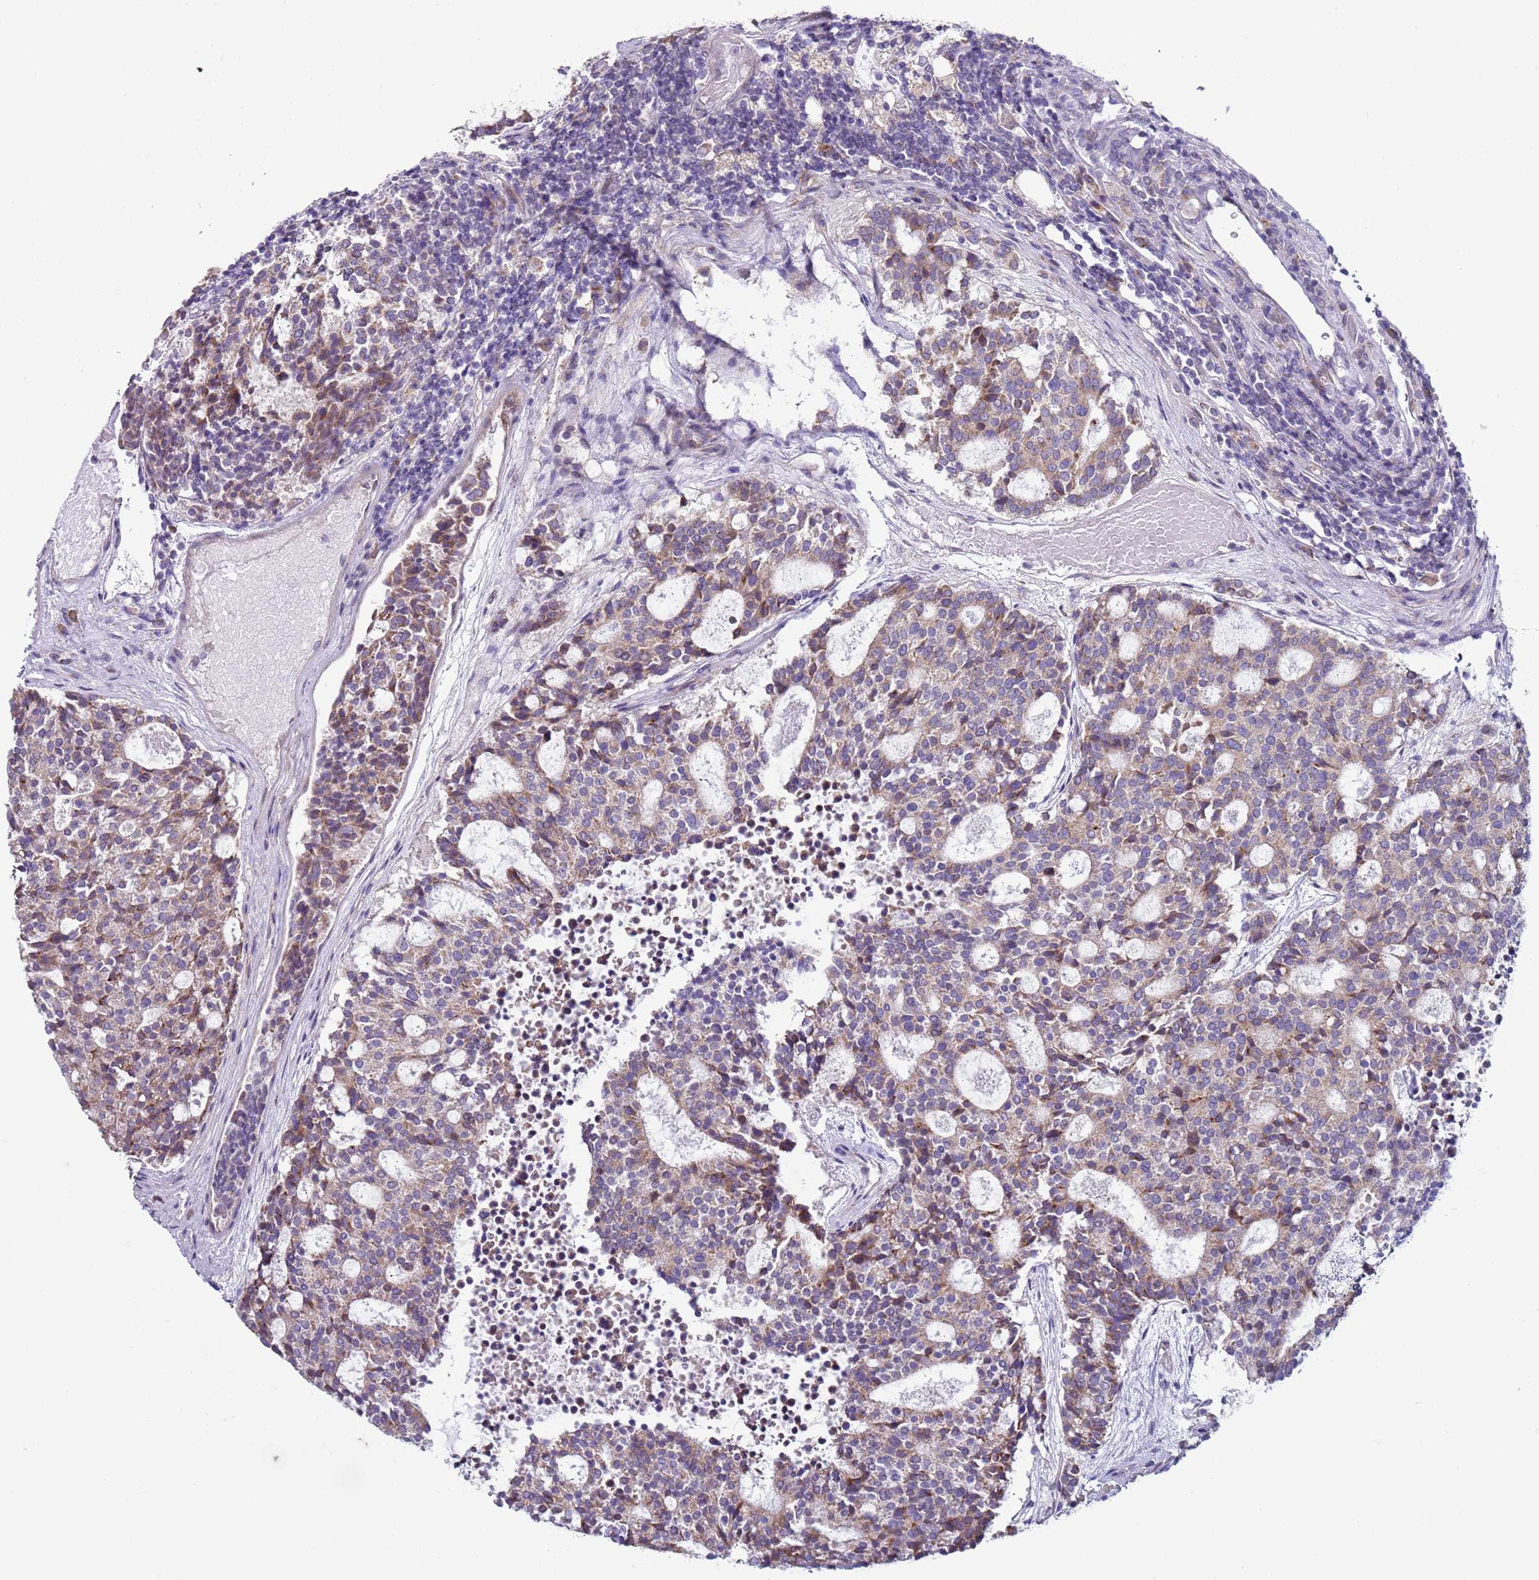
{"staining": {"intensity": "weak", "quantity": "25%-75%", "location": "cytoplasmic/membranous"}, "tissue": "carcinoid", "cell_type": "Tumor cells", "image_type": "cancer", "snomed": [{"axis": "morphology", "description": "Carcinoid, malignant, NOS"}, {"axis": "topography", "description": "Pancreas"}], "caption": "Malignant carcinoid stained for a protein reveals weak cytoplasmic/membranous positivity in tumor cells.", "gene": "DIP2B", "patient": {"sex": "female", "age": 54}}